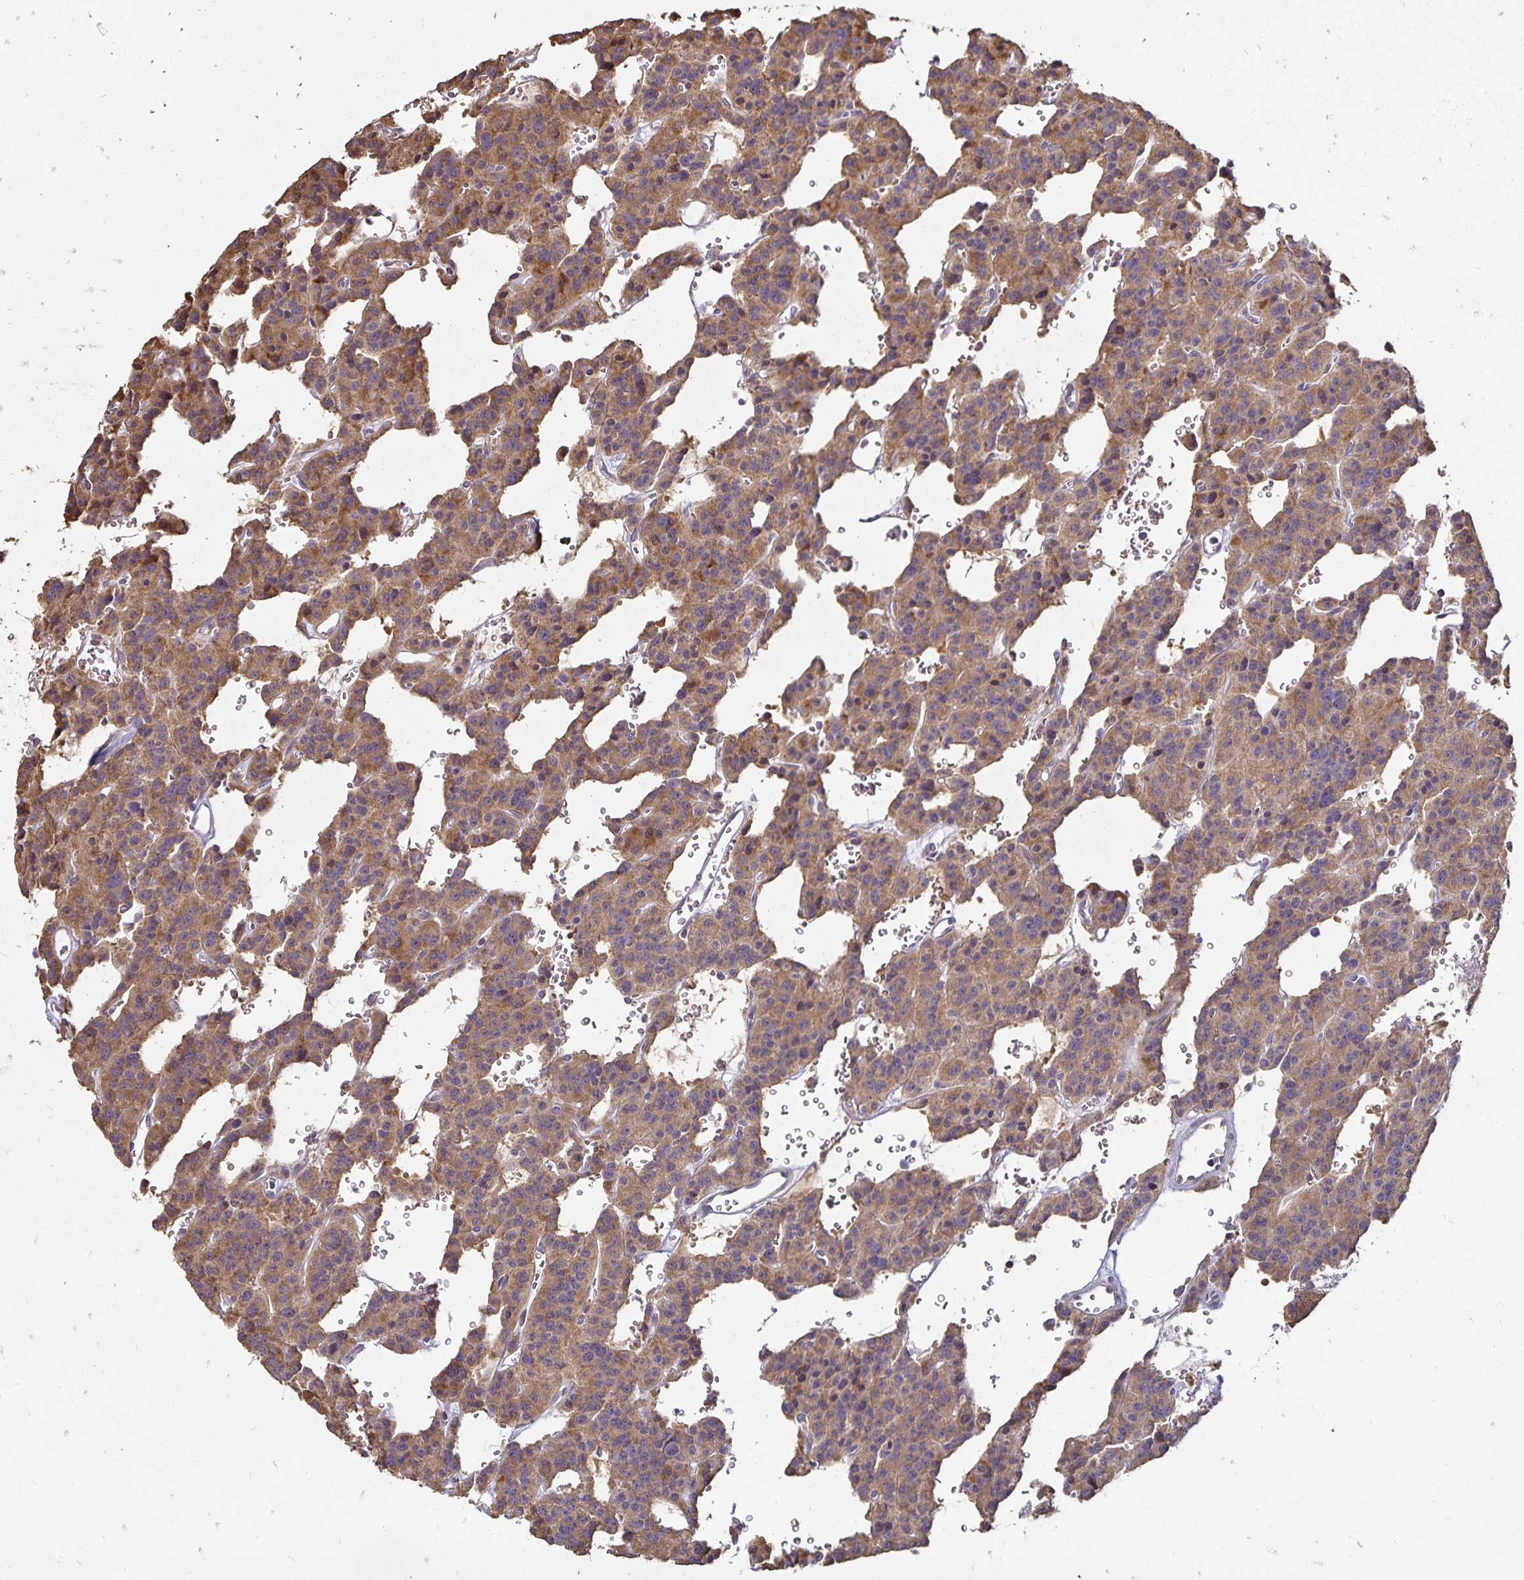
{"staining": {"intensity": "weak", "quantity": ">75%", "location": "cytoplasmic/membranous"}, "tissue": "carcinoid", "cell_type": "Tumor cells", "image_type": "cancer", "snomed": [{"axis": "morphology", "description": "Carcinoid, malignant, NOS"}, {"axis": "topography", "description": "Lung"}], "caption": "An immunohistochemistry (IHC) photomicrograph of tumor tissue is shown. Protein staining in brown shows weak cytoplasmic/membranous positivity in malignant carcinoid within tumor cells. (IHC, brightfield microscopy, high magnification).", "gene": "EMC10", "patient": {"sex": "female", "age": 71}}